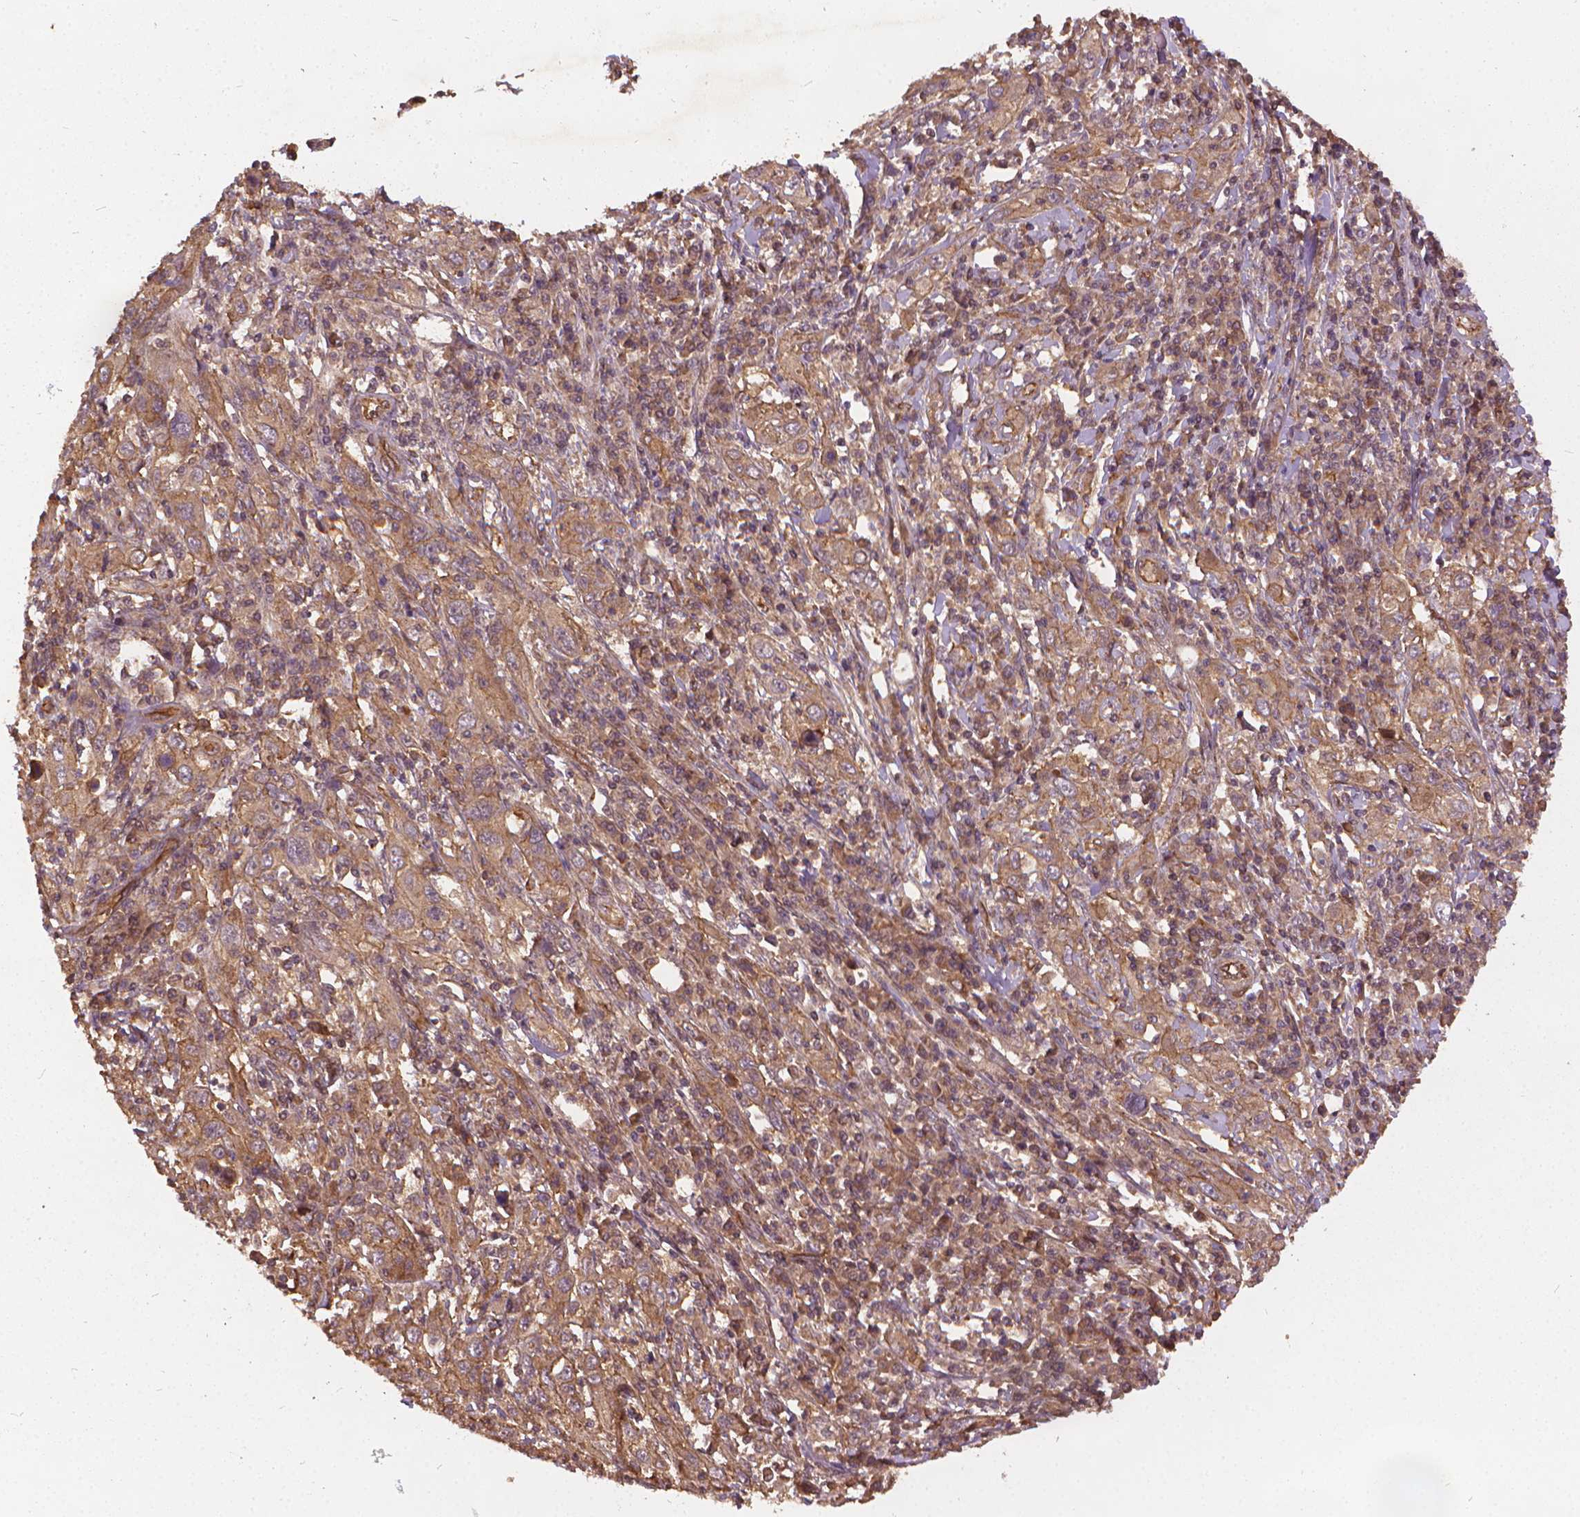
{"staining": {"intensity": "moderate", "quantity": ">75%", "location": "cytoplasmic/membranous"}, "tissue": "cervical cancer", "cell_type": "Tumor cells", "image_type": "cancer", "snomed": [{"axis": "morphology", "description": "Squamous cell carcinoma, NOS"}, {"axis": "topography", "description": "Cervix"}], "caption": "This is an image of immunohistochemistry staining of cervical cancer, which shows moderate staining in the cytoplasmic/membranous of tumor cells.", "gene": "UBXN2A", "patient": {"sex": "female", "age": 46}}